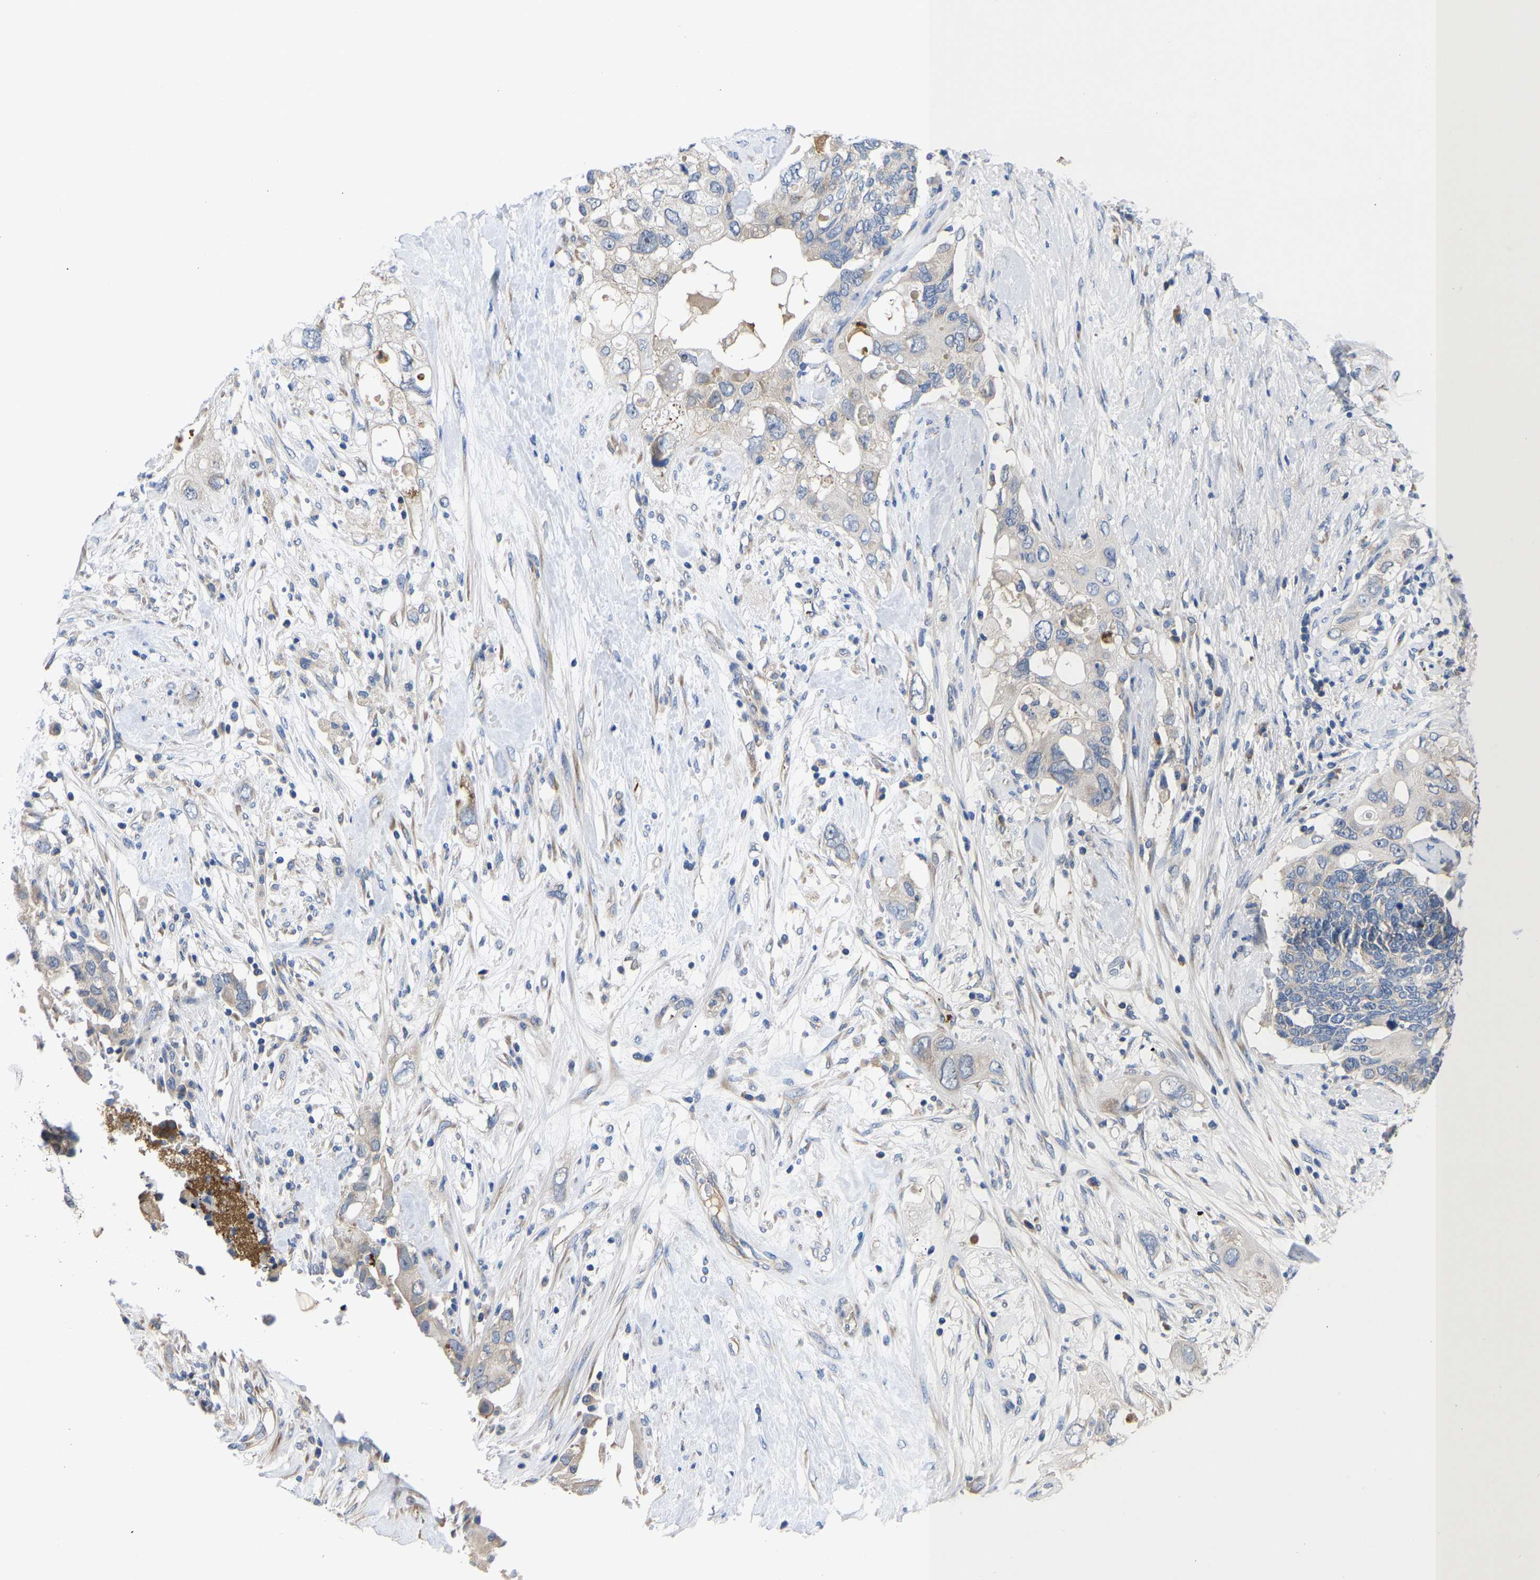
{"staining": {"intensity": "negative", "quantity": "none", "location": "none"}, "tissue": "pancreatic cancer", "cell_type": "Tumor cells", "image_type": "cancer", "snomed": [{"axis": "morphology", "description": "Adenocarcinoma, NOS"}, {"axis": "topography", "description": "Pancreas"}], "caption": "Tumor cells show no significant protein expression in pancreatic adenocarcinoma.", "gene": "ABCA10", "patient": {"sex": "female", "age": 56}}